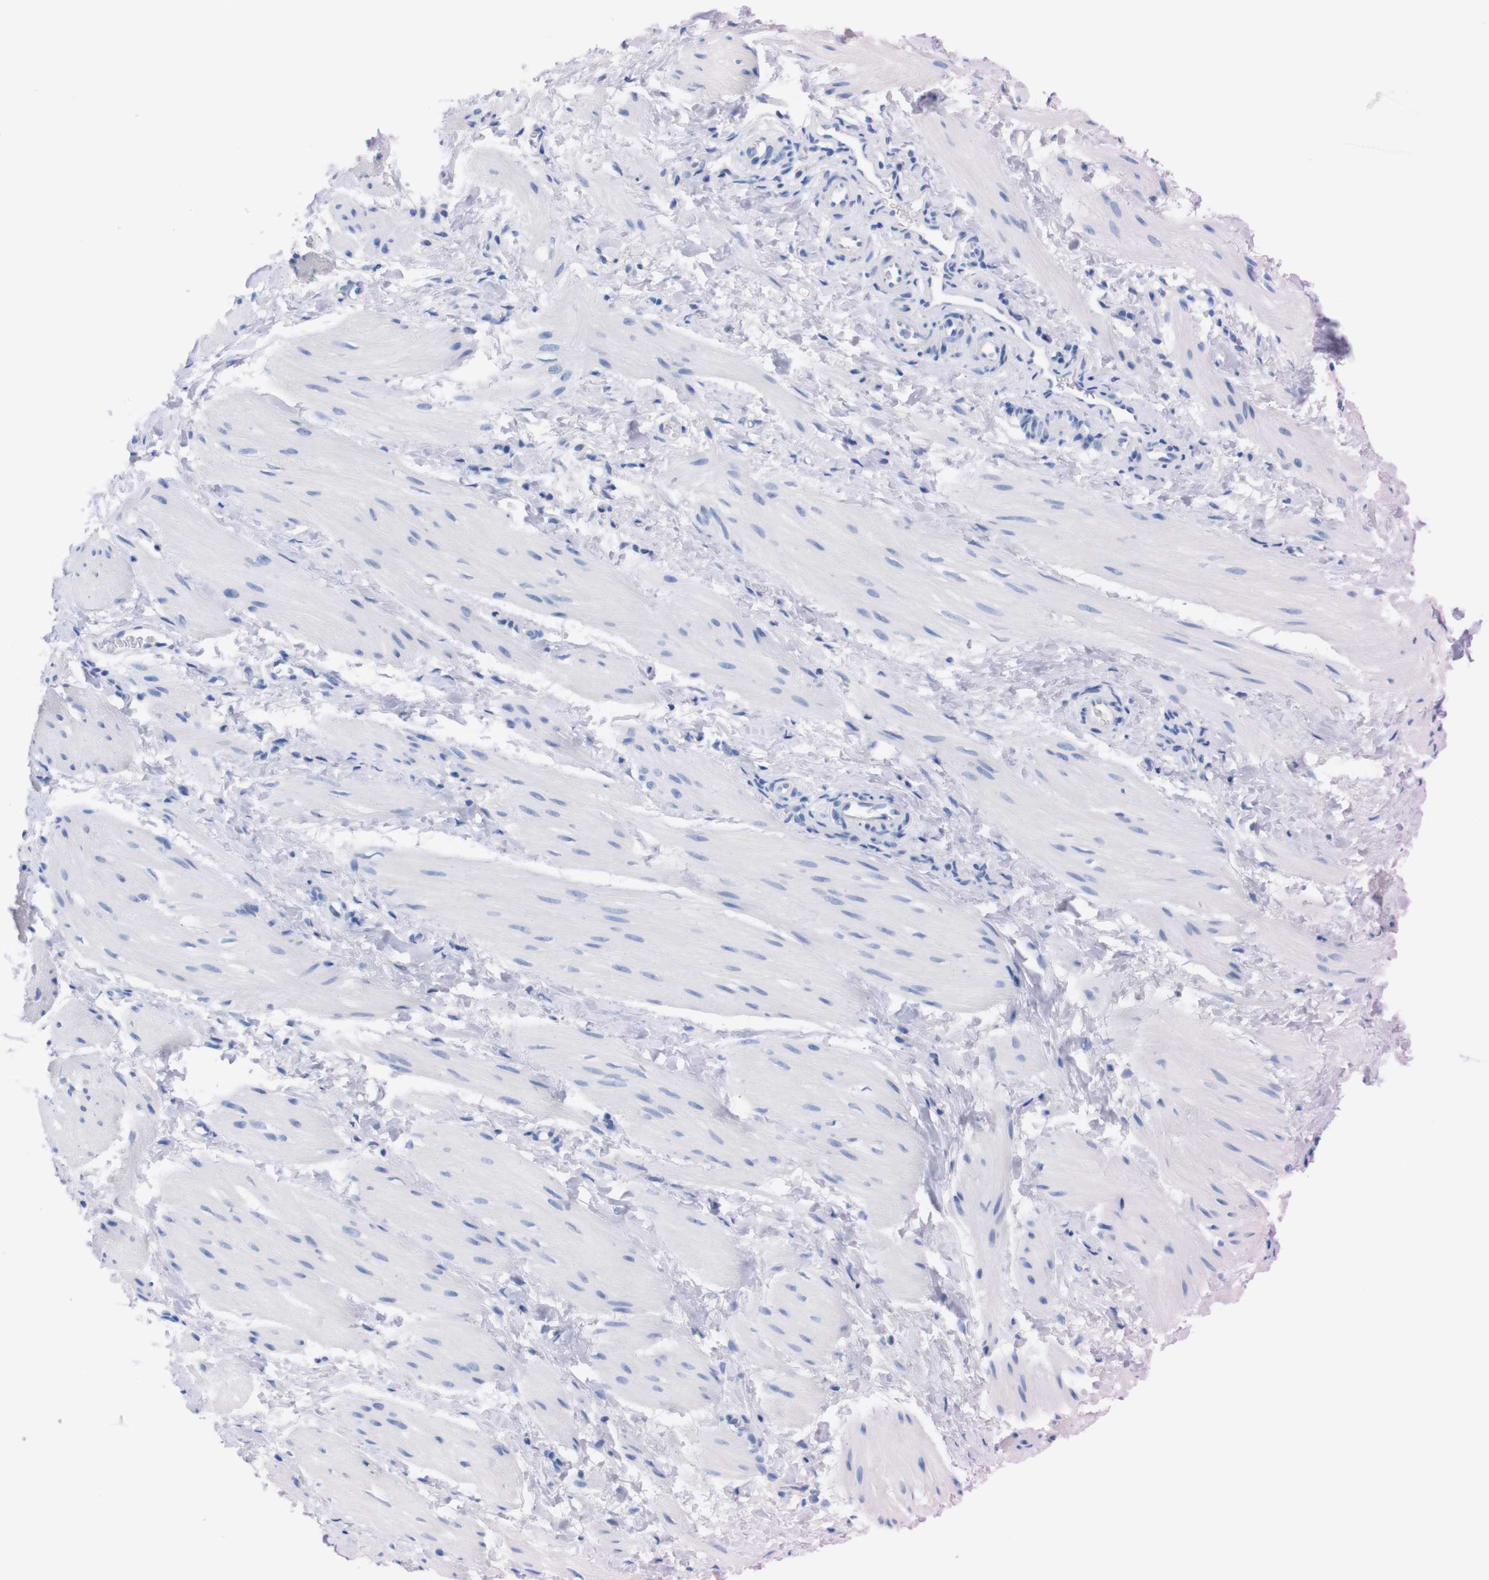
{"staining": {"intensity": "negative", "quantity": "none", "location": "none"}, "tissue": "smooth muscle", "cell_type": "Smooth muscle cells", "image_type": "normal", "snomed": [{"axis": "morphology", "description": "Normal tissue, NOS"}, {"axis": "topography", "description": "Smooth muscle"}], "caption": "This is a micrograph of immunohistochemistry (IHC) staining of benign smooth muscle, which shows no positivity in smooth muscle cells.", "gene": "TMEM243", "patient": {"sex": "male", "age": 16}}